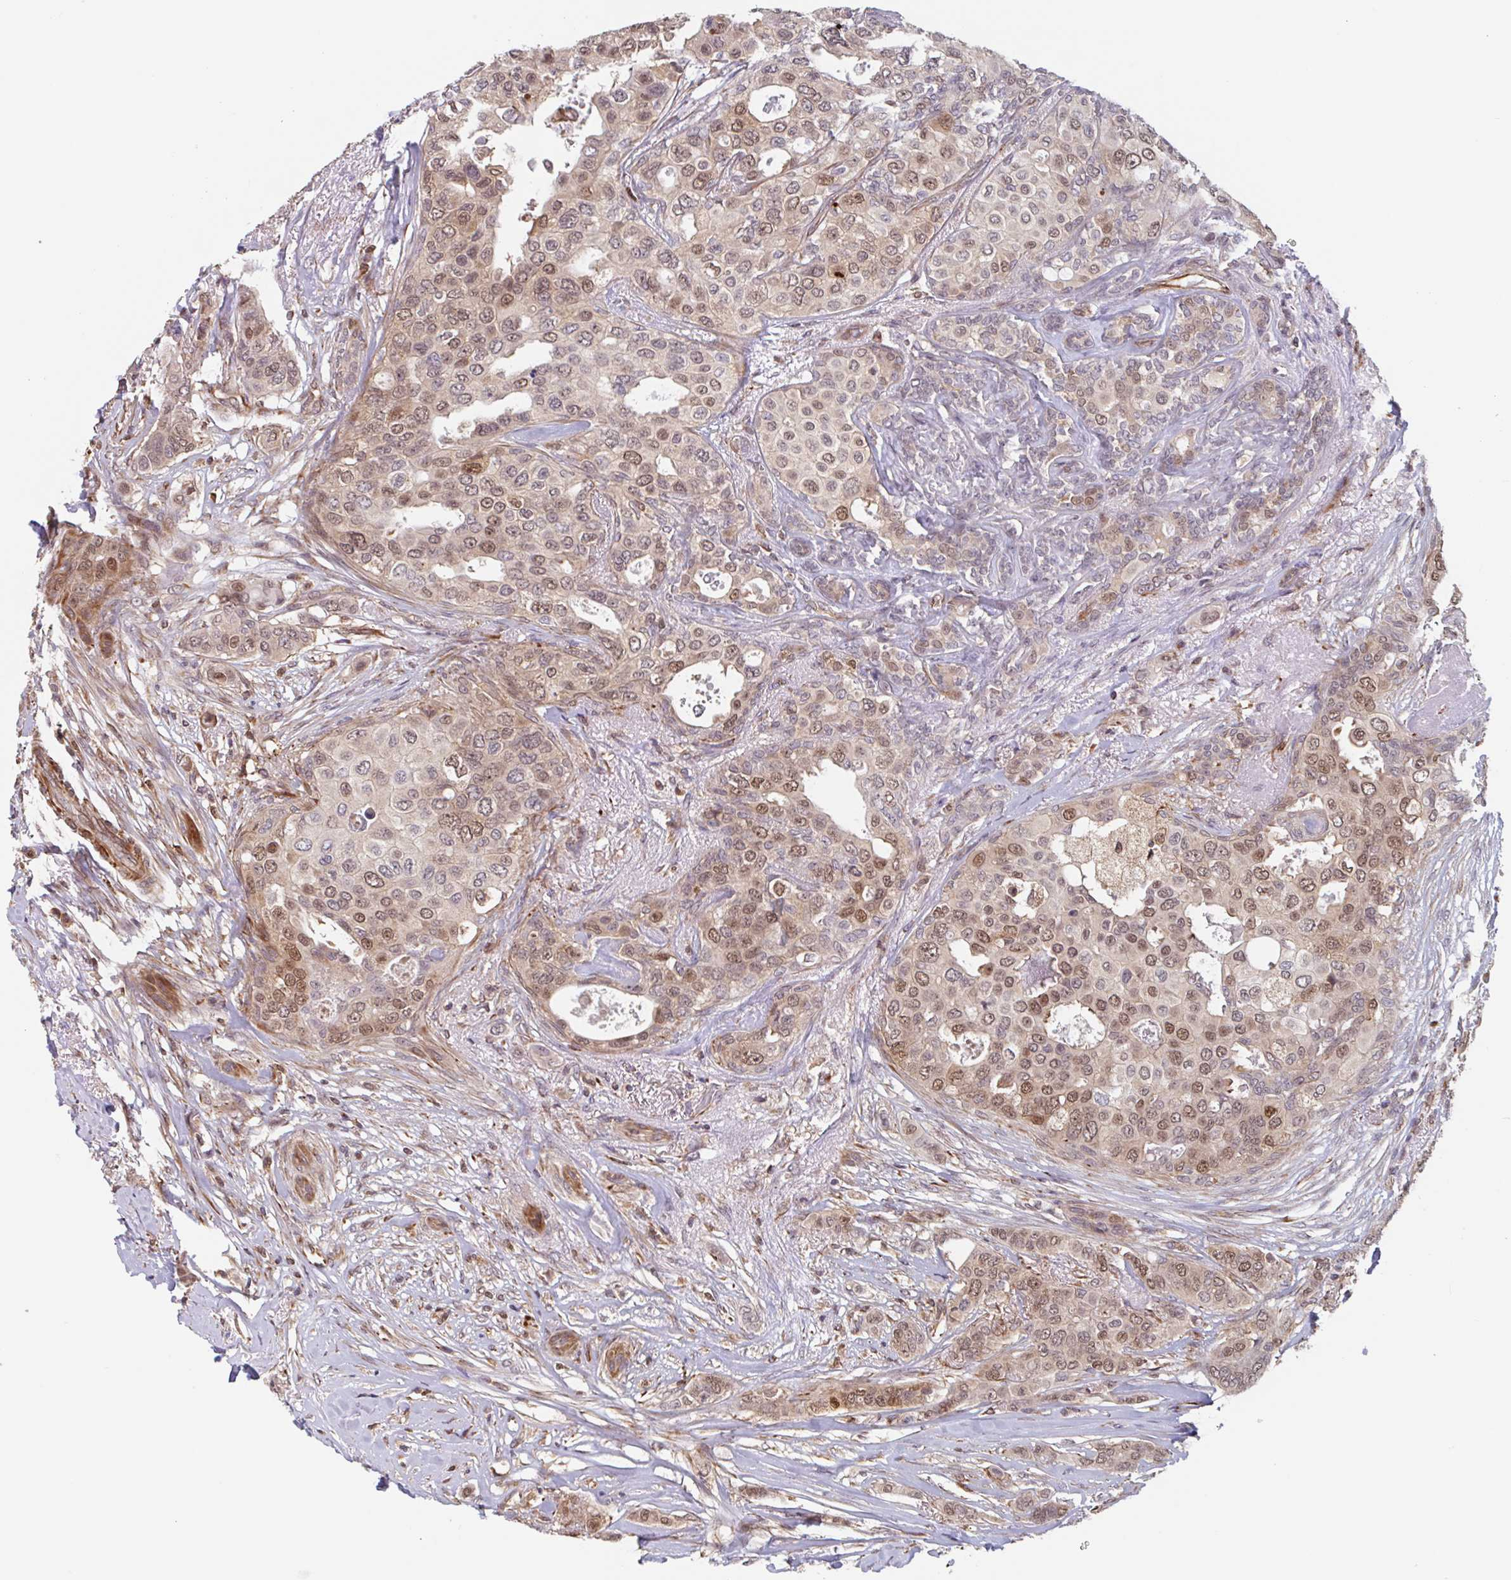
{"staining": {"intensity": "moderate", "quantity": ">75%", "location": "nuclear"}, "tissue": "breast cancer", "cell_type": "Tumor cells", "image_type": "cancer", "snomed": [{"axis": "morphology", "description": "Lobular carcinoma"}, {"axis": "topography", "description": "Breast"}], "caption": "Human breast cancer (lobular carcinoma) stained with a brown dye shows moderate nuclear positive staining in approximately >75% of tumor cells.", "gene": "NUB1", "patient": {"sex": "female", "age": 51}}